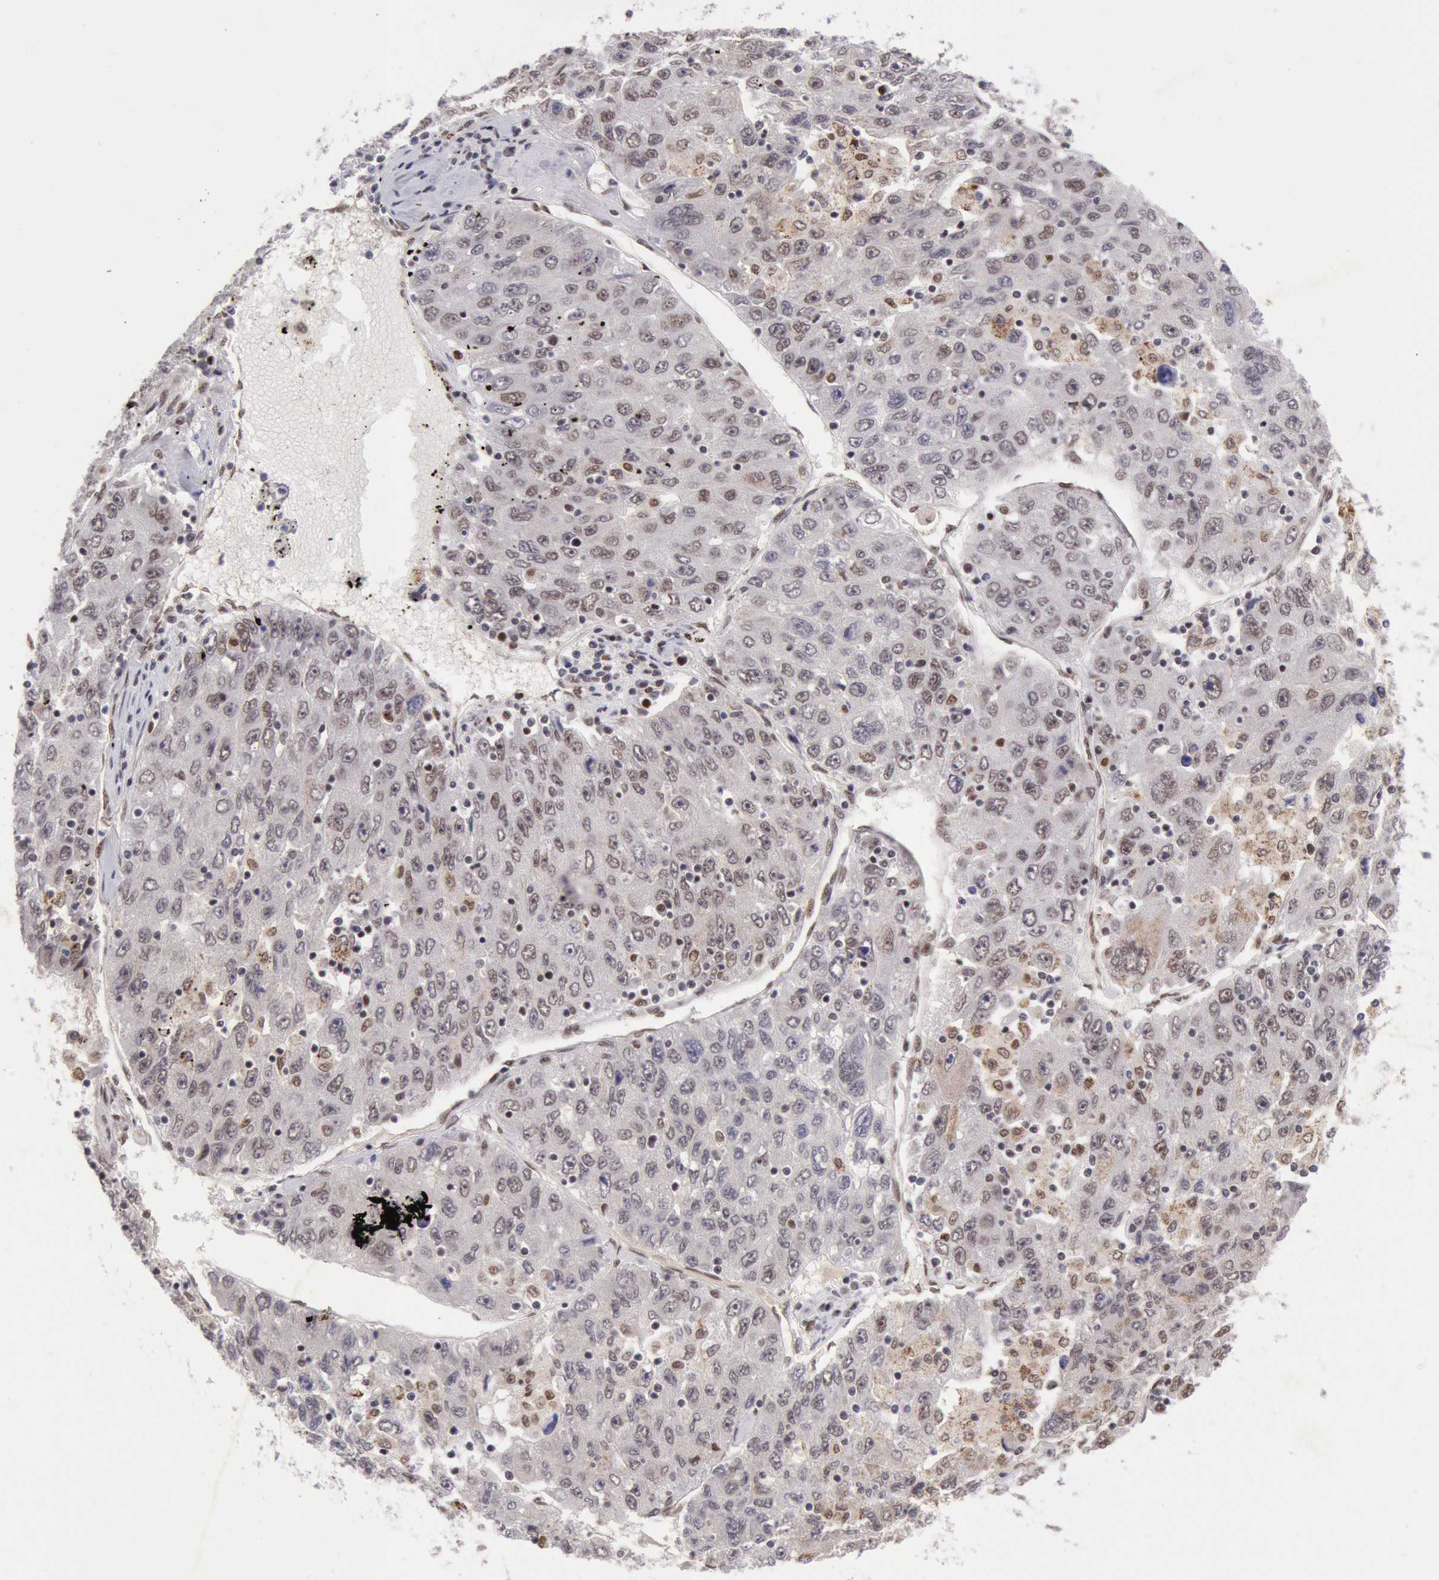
{"staining": {"intensity": "weak", "quantity": "25%-75%", "location": "nuclear"}, "tissue": "liver cancer", "cell_type": "Tumor cells", "image_type": "cancer", "snomed": [{"axis": "morphology", "description": "Carcinoma, Hepatocellular, NOS"}, {"axis": "topography", "description": "Liver"}], "caption": "Weak nuclear protein staining is seen in approximately 25%-75% of tumor cells in liver hepatocellular carcinoma. (DAB = brown stain, brightfield microscopy at high magnification).", "gene": "CDKN2B", "patient": {"sex": "male", "age": 49}}